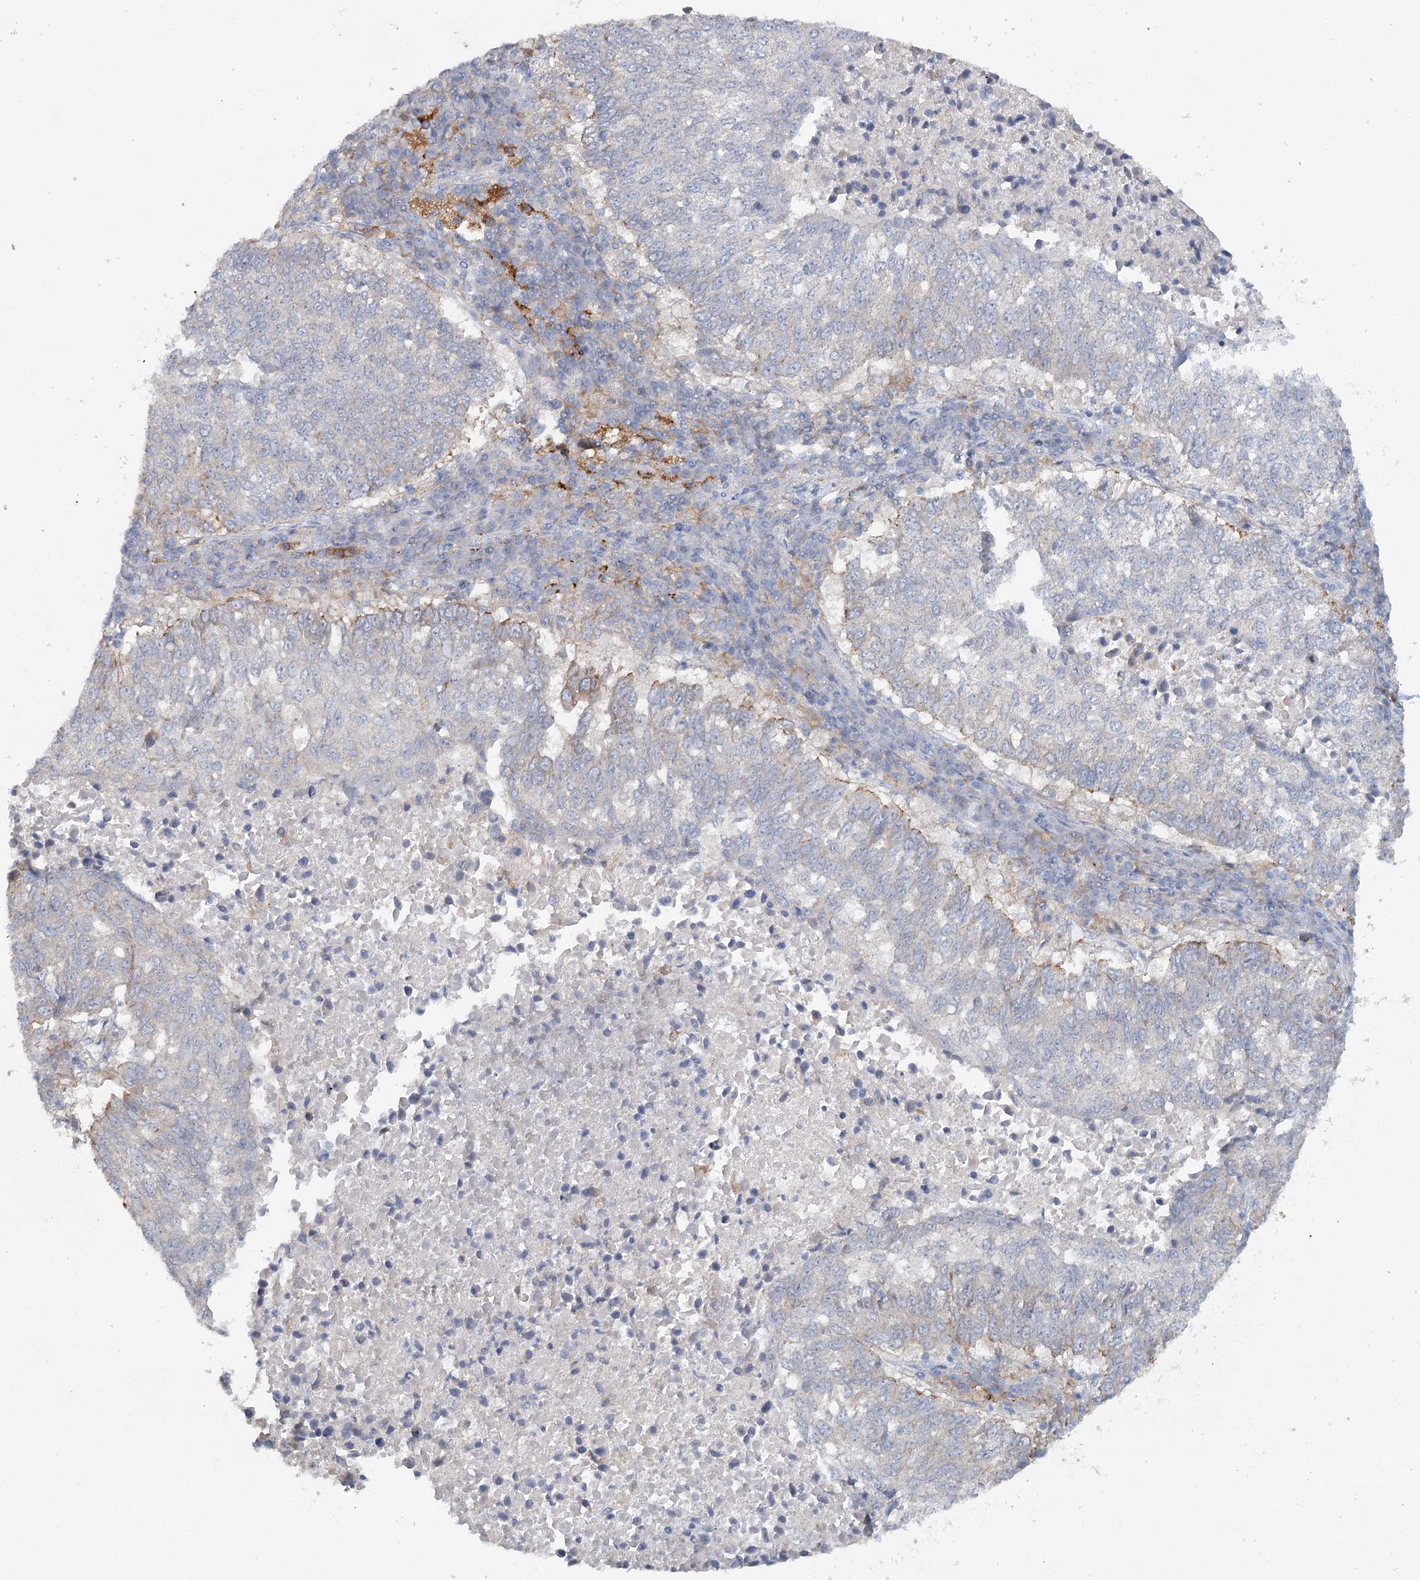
{"staining": {"intensity": "negative", "quantity": "none", "location": "none"}, "tissue": "lung cancer", "cell_type": "Tumor cells", "image_type": "cancer", "snomed": [{"axis": "morphology", "description": "Squamous cell carcinoma, NOS"}, {"axis": "topography", "description": "Lung"}], "caption": "This is an IHC histopathology image of lung squamous cell carcinoma. There is no staining in tumor cells.", "gene": "ALDH3B1", "patient": {"sex": "male", "age": 73}}